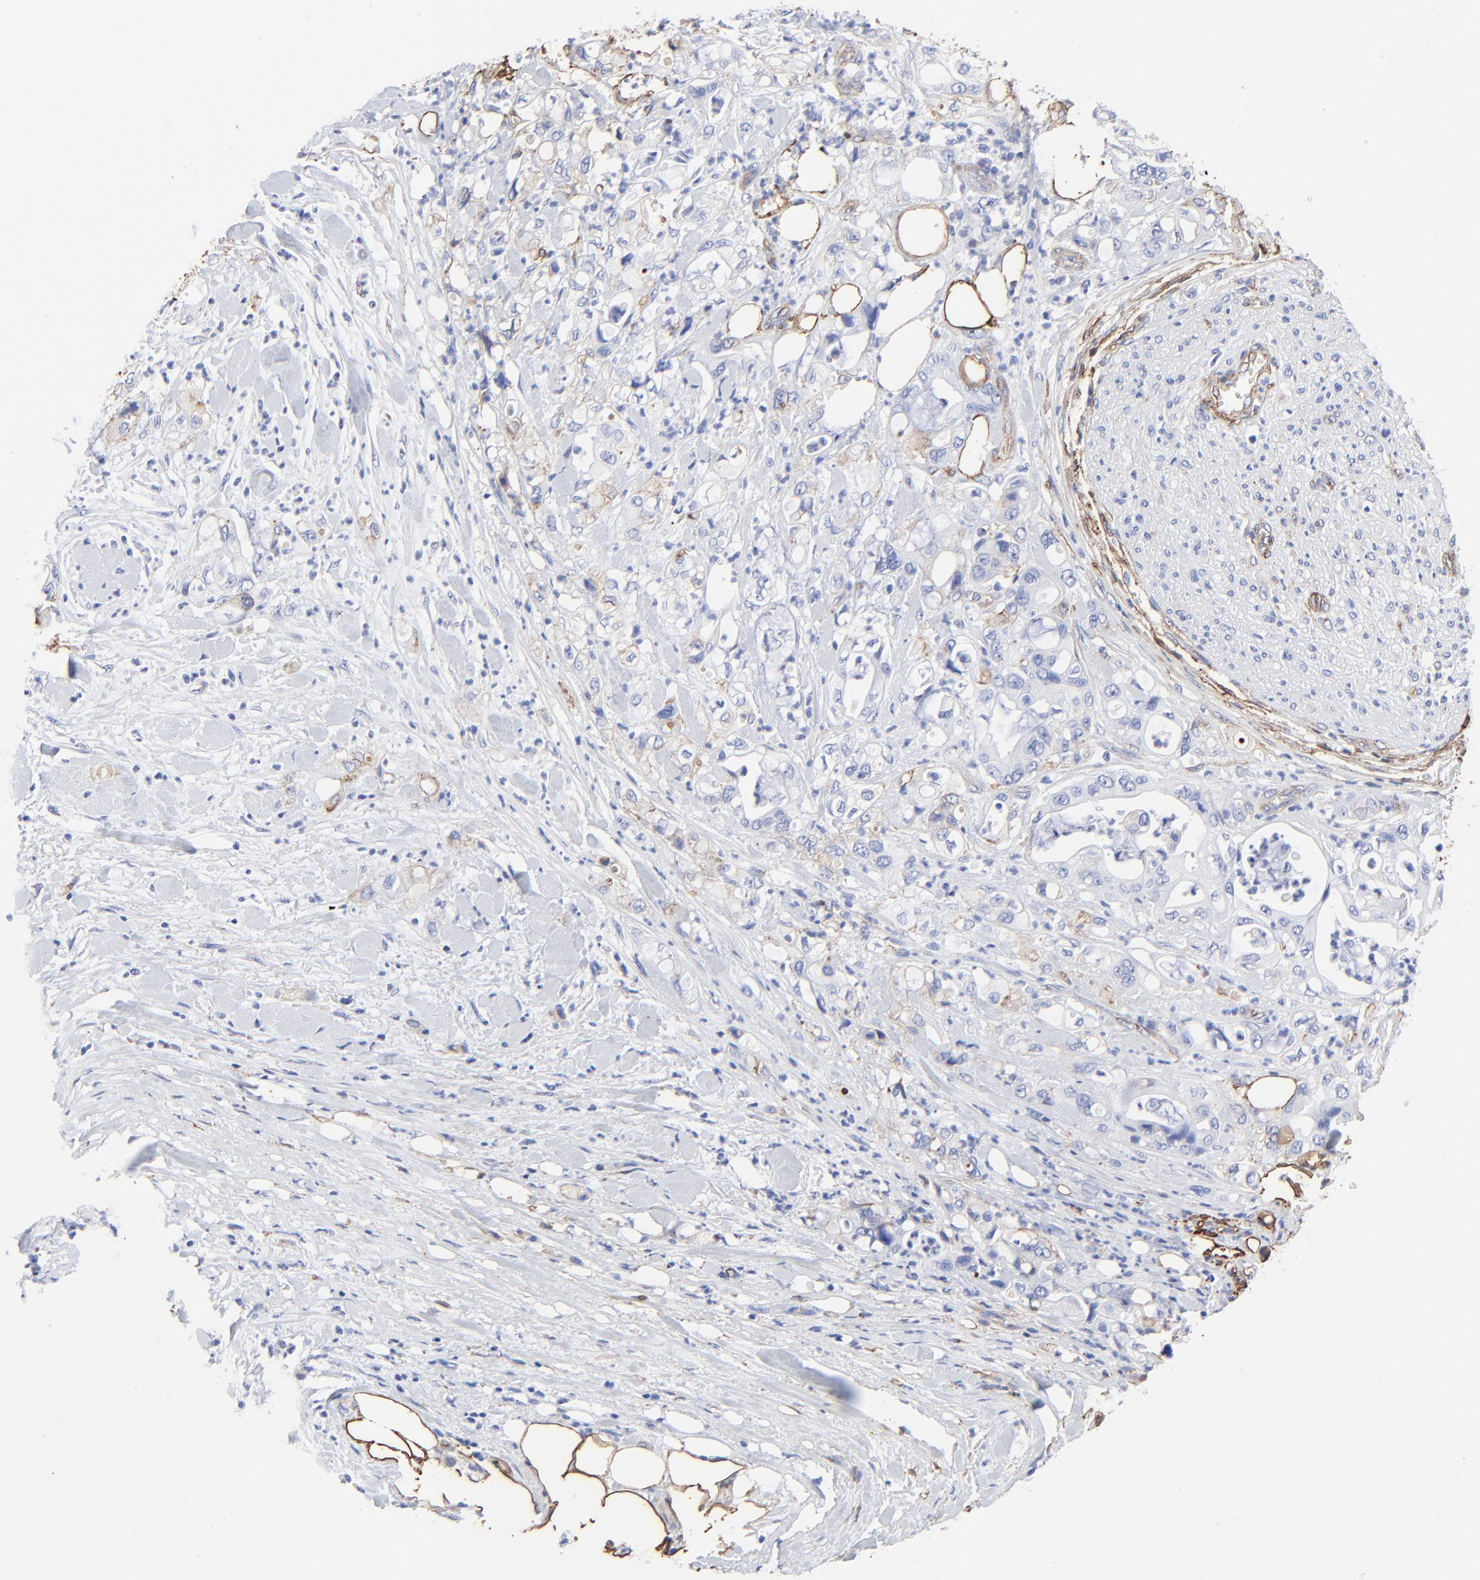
{"staining": {"intensity": "moderate", "quantity": "<25%", "location": "cytoplasmic/membranous"}, "tissue": "pancreatic cancer", "cell_type": "Tumor cells", "image_type": "cancer", "snomed": [{"axis": "morphology", "description": "Adenocarcinoma, NOS"}, {"axis": "topography", "description": "Pancreas"}], "caption": "A brown stain highlights moderate cytoplasmic/membranous expression of a protein in pancreatic cancer (adenocarcinoma) tumor cells. (DAB = brown stain, brightfield microscopy at high magnification).", "gene": "CAV1", "patient": {"sex": "male", "age": 70}}